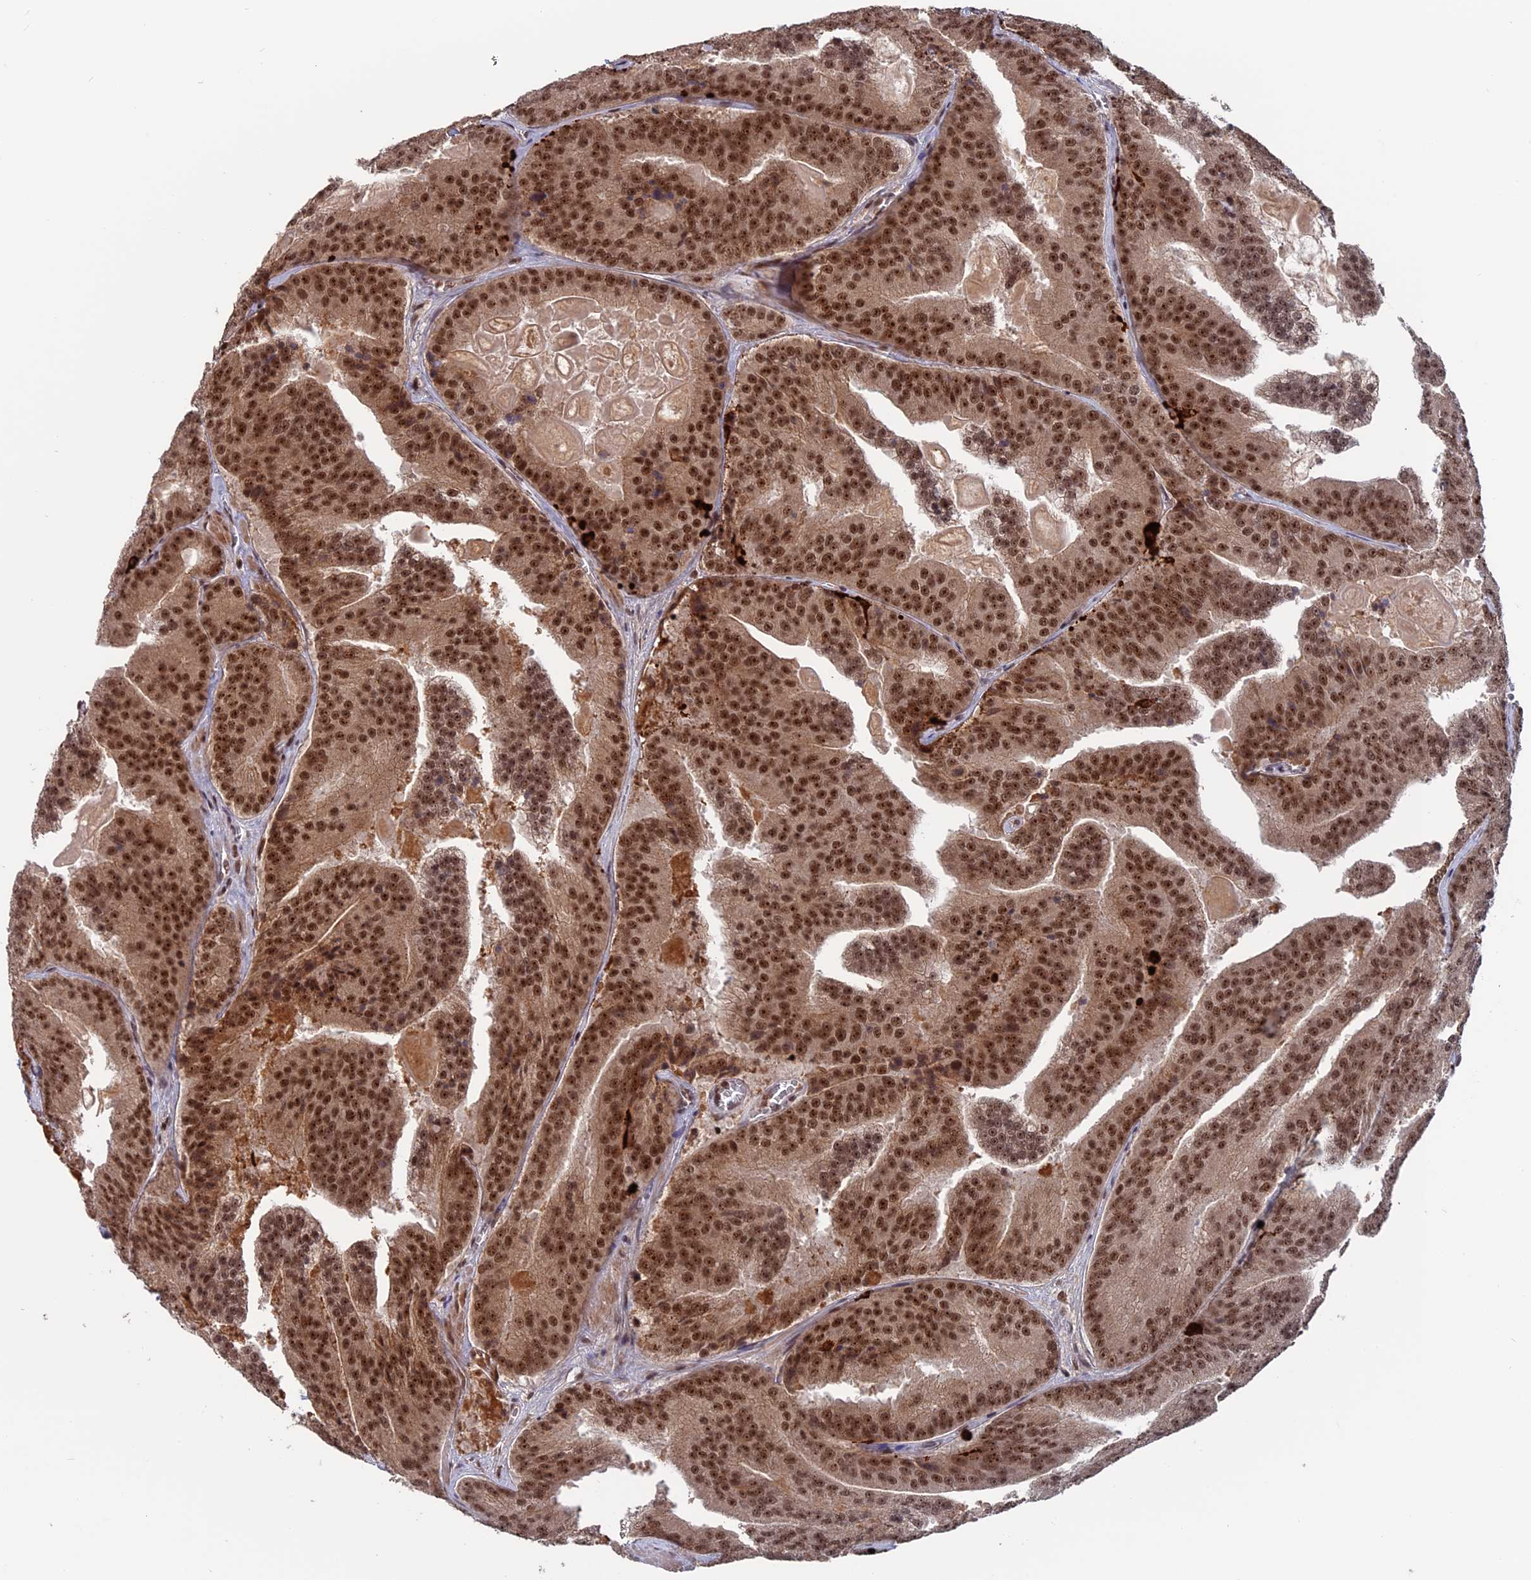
{"staining": {"intensity": "moderate", "quantity": ">75%", "location": "nuclear"}, "tissue": "prostate cancer", "cell_type": "Tumor cells", "image_type": "cancer", "snomed": [{"axis": "morphology", "description": "Adenocarcinoma, High grade"}, {"axis": "topography", "description": "Prostate"}], "caption": "Brown immunohistochemical staining in prostate adenocarcinoma (high-grade) demonstrates moderate nuclear positivity in approximately >75% of tumor cells.", "gene": "CACTIN", "patient": {"sex": "male", "age": 61}}